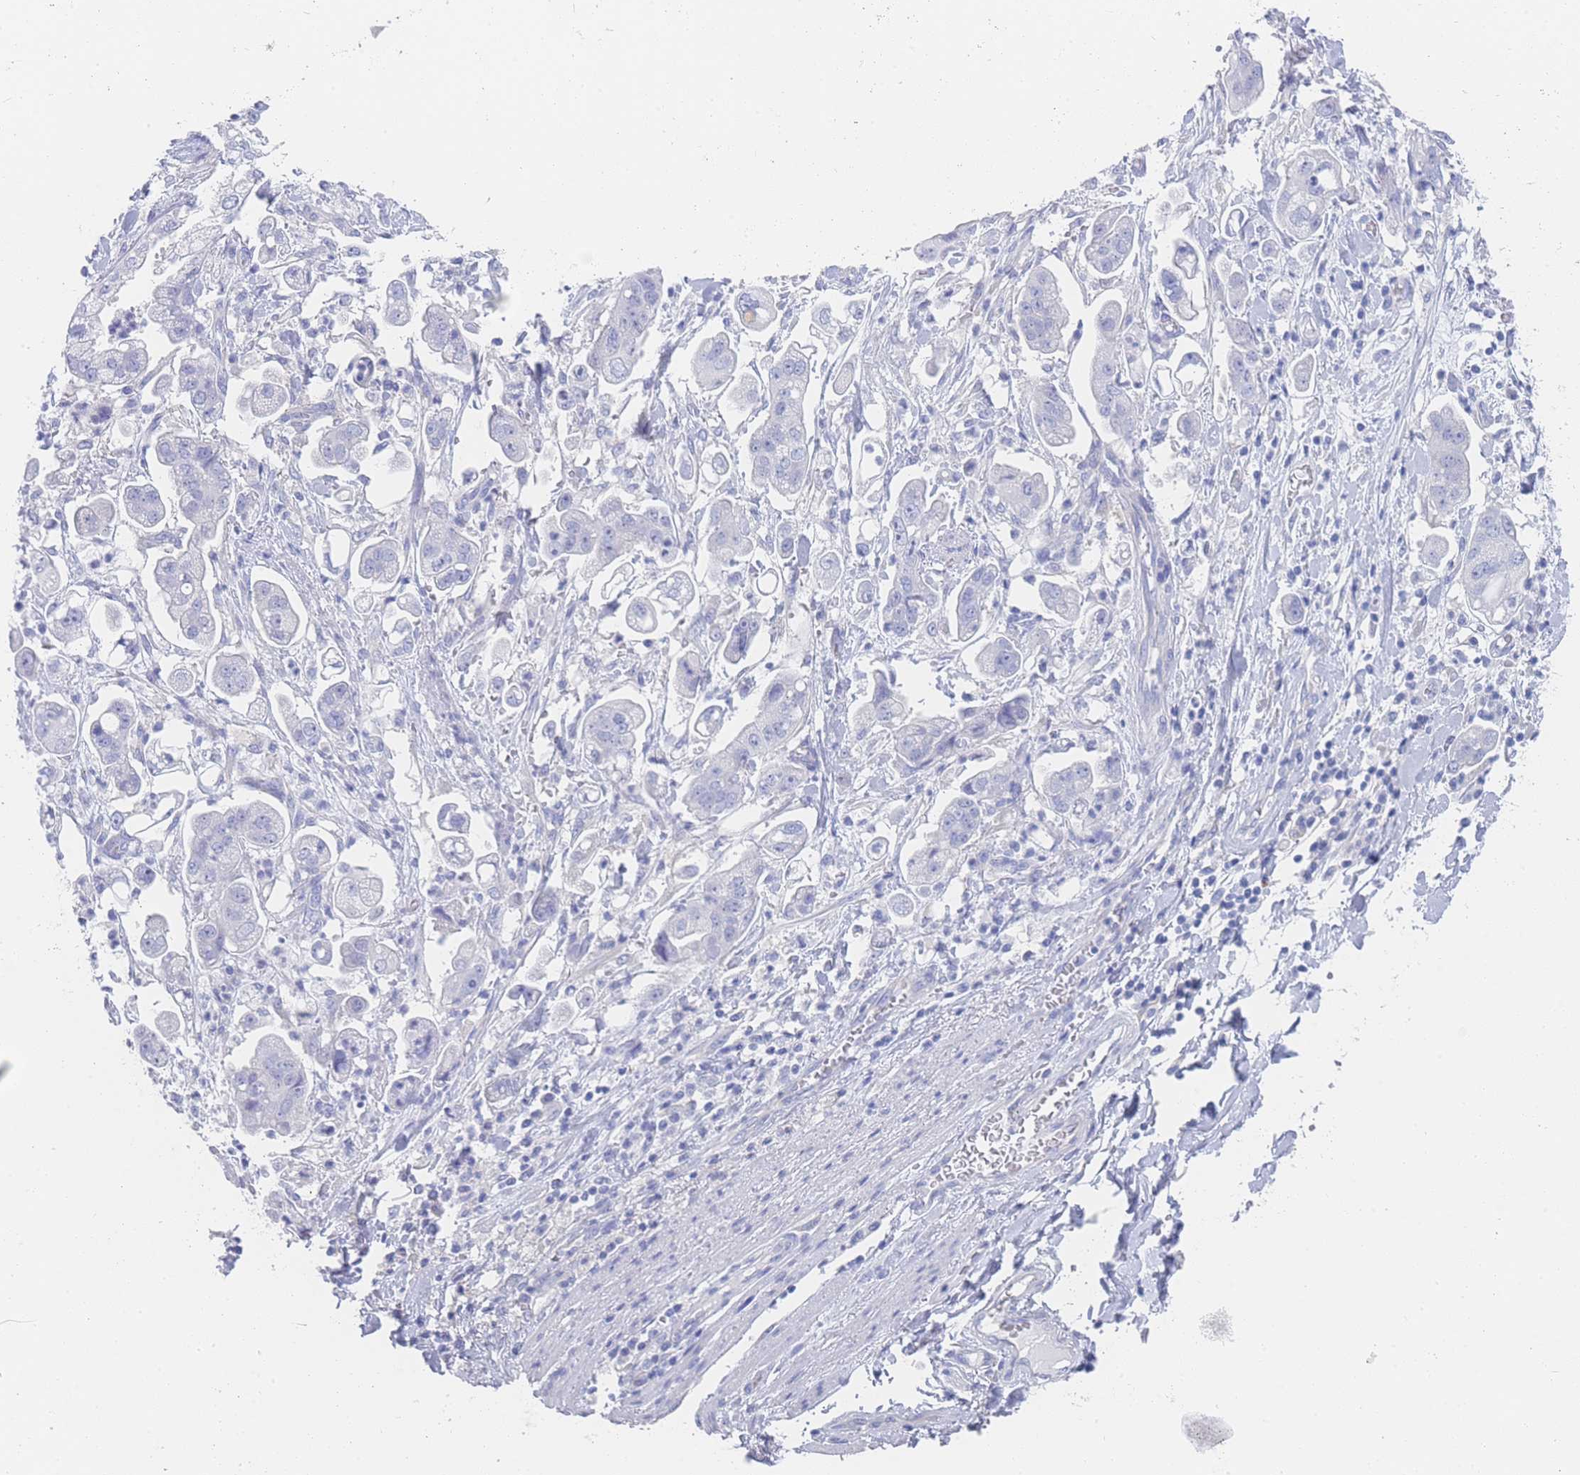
{"staining": {"intensity": "negative", "quantity": "none", "location": "none"}, "tissue": "stomach cancer", "cell_type": "Tumor cells", "image_type": "cancer", "snomed": [{"axis": "morphology", "description": "Adenocarcinoma, NOS"}, {"axis": "topography", "description": "Stomach"}], "caption": "This image is of stomach cancer (adenocarcinoma) stained with immunohistochemistry to label a protein in brown with the nuclei are counter-stained blue. There is no positivity in tumor cells. The staining is performed using DAB (3,3'-diaminobenzidine) brown chromogen with nuclei counter-stained in using hematoxylin.", "gene": "LZTFL1", "patient": {"sex": "male", "age": 62}}